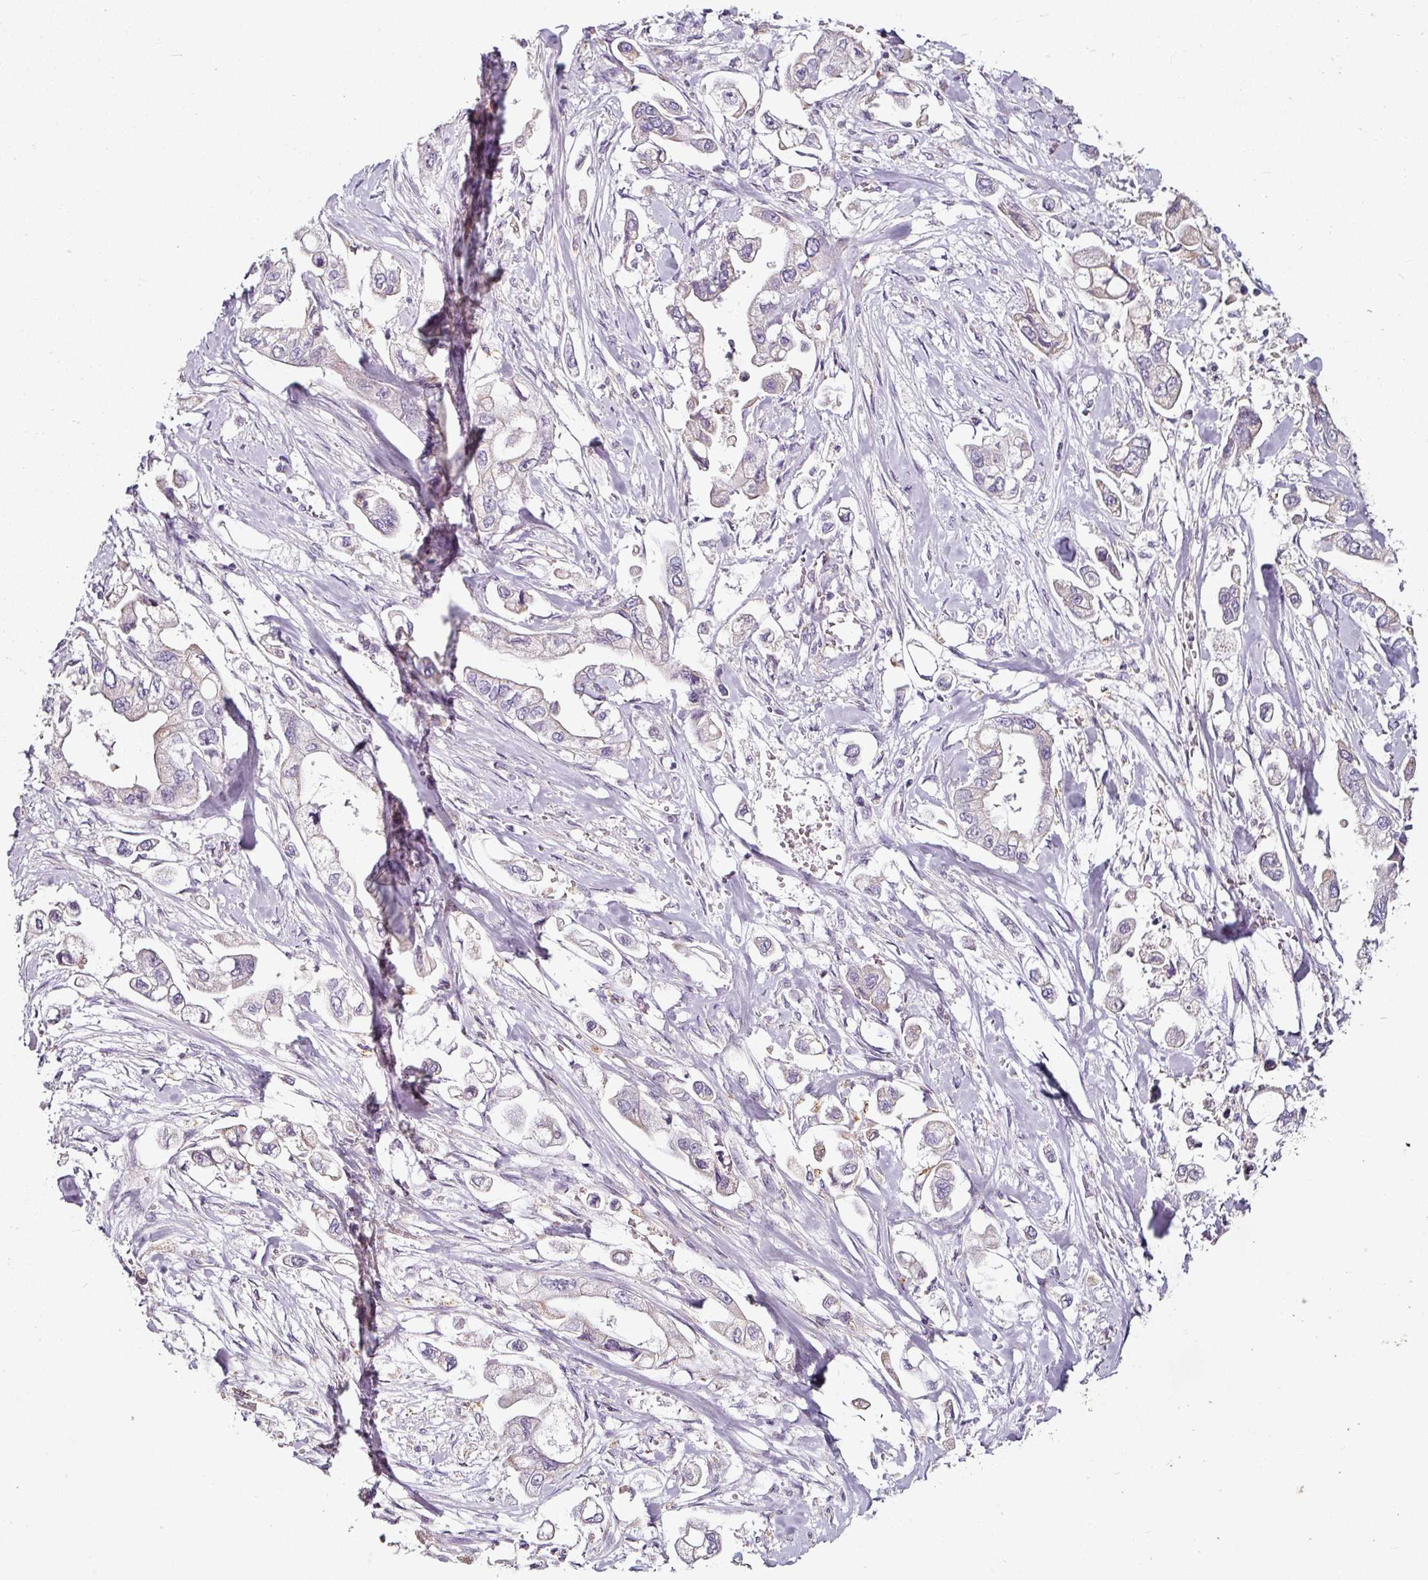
{"staining": {"intensity": "negative", "quantity": "none", "location": "none"}, "tissue": "stomach cancer", "cell_type": "Tumor cells", "image_type": "cancer", "snomed": [{"axis": "morphology", "description": "Adenocarcinoma, NOS"}, {"axis": "topography", "description": "Stomach"}], "caption": "DAB (3,3'-diaminobenzidine) immunohistochemical staining of adenocarcinoma (stomach) shows no significant expression in tumor cells.", "gene": "CAP2", "patient": {"sex": "male", "age": 62}}